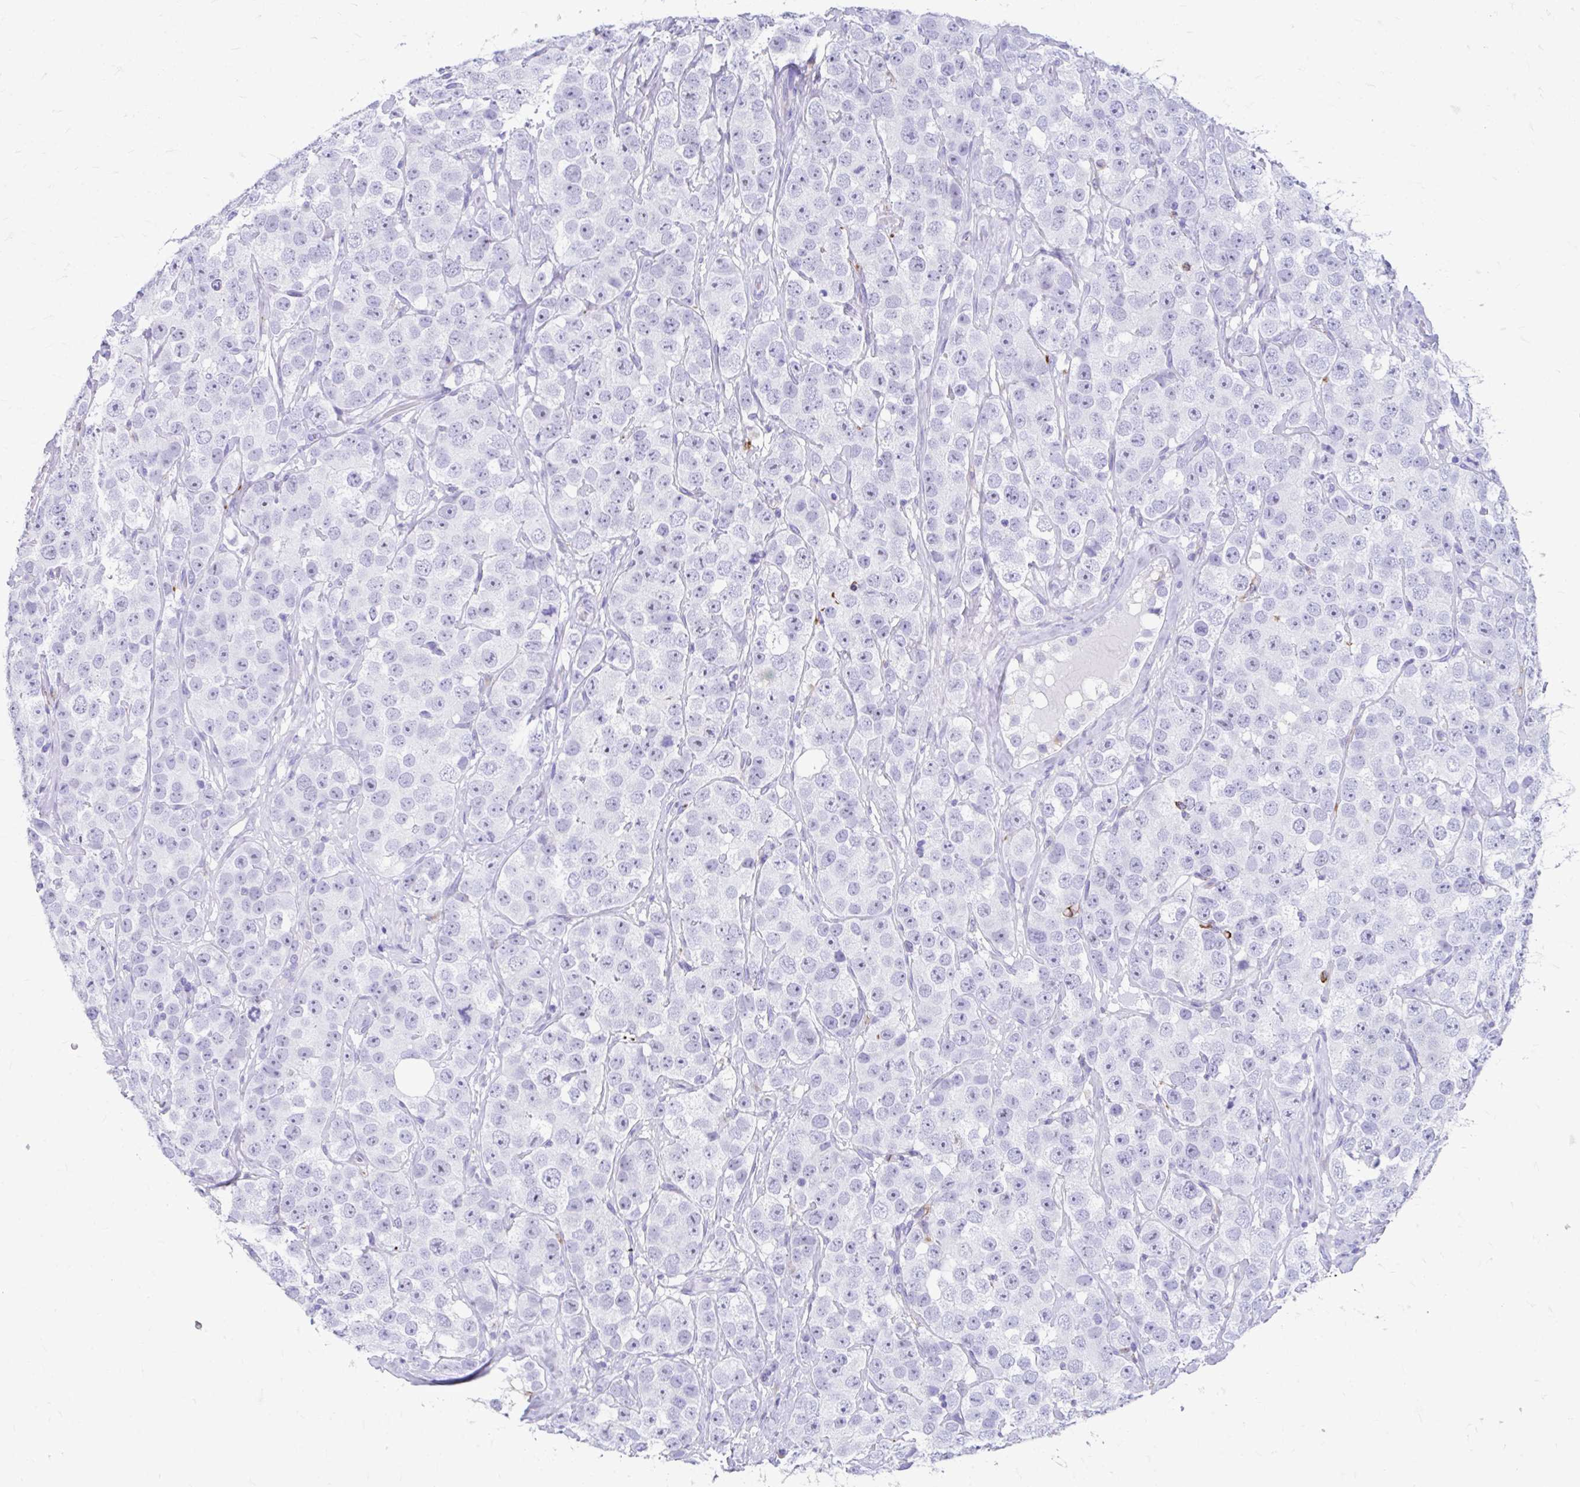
{"staining": {"intensity": "negative", "quantity": "none", "location": "none"}, "tissue": "testis cancer", "cell_type": "Tumor cells", "image_type": "cancer", "snomed": [{"axis": "morphology", "description": "Seminoma, NOS"}, {"axis": "topography", "description": "Testis"}], "caption": "High power microscopy micrograph of an IHC histopathology image of testis cancer (seminoma), revealing no significant staining in tumor cells. (Stains: DAB immunohistochemistry with hematoxylin counter stain, Microscopy: brightfield microscopy at high magnification).", "gene": "ZNF699", "patient": {"sex": "male", "age": 28}}